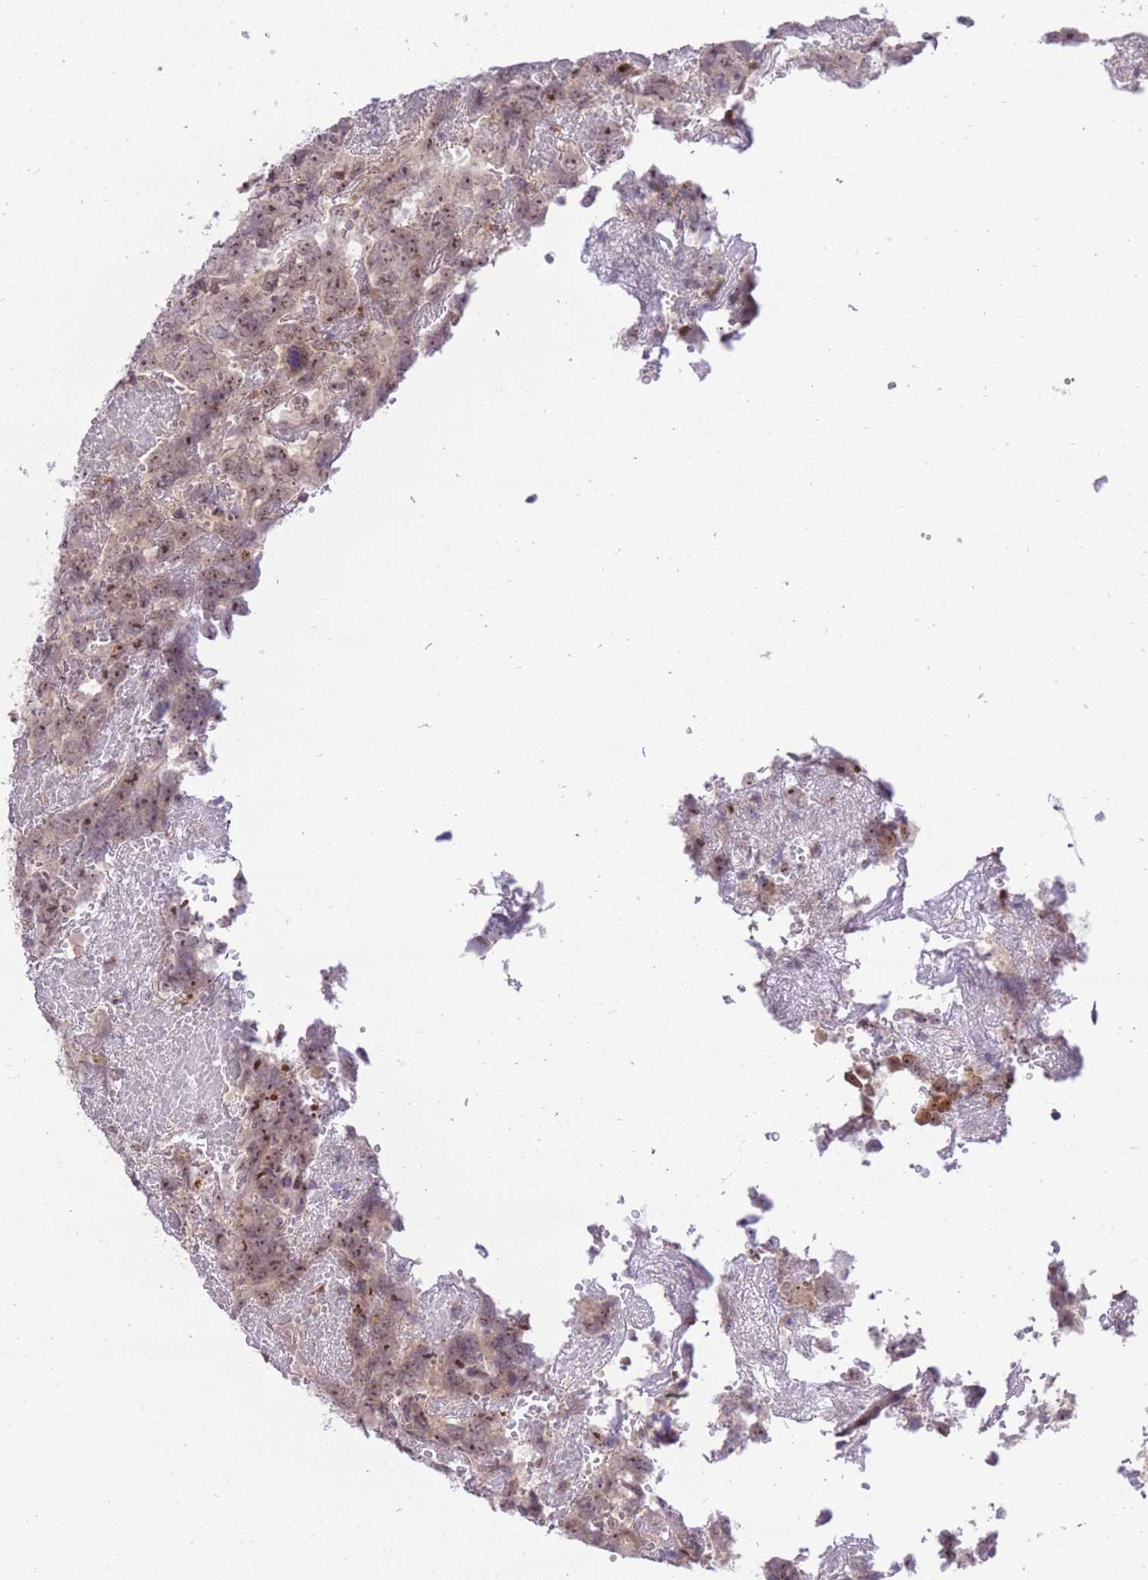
{"staining": {"intensity": "moderate", "quantity": ">75%", "location": "nuclear"}, "tissue": "testis cancer", "cell_type": "Tumor cells", "image_type": "cancer", "snomed": [{"axis": "morphology", "description": "Carcinoma, Embryonal, NOS"}, {"axis": "topography", "description": "Testis"}], "caption": "This photomicrograph reveals immunohistochemistry (IHC) staining of human testis embryonal carcinoma, with medium moderate nuclear positivity in approximately >75% of tumor cells.", "gene": "STK39", "patient": {"sex": "male", "age": 45}}